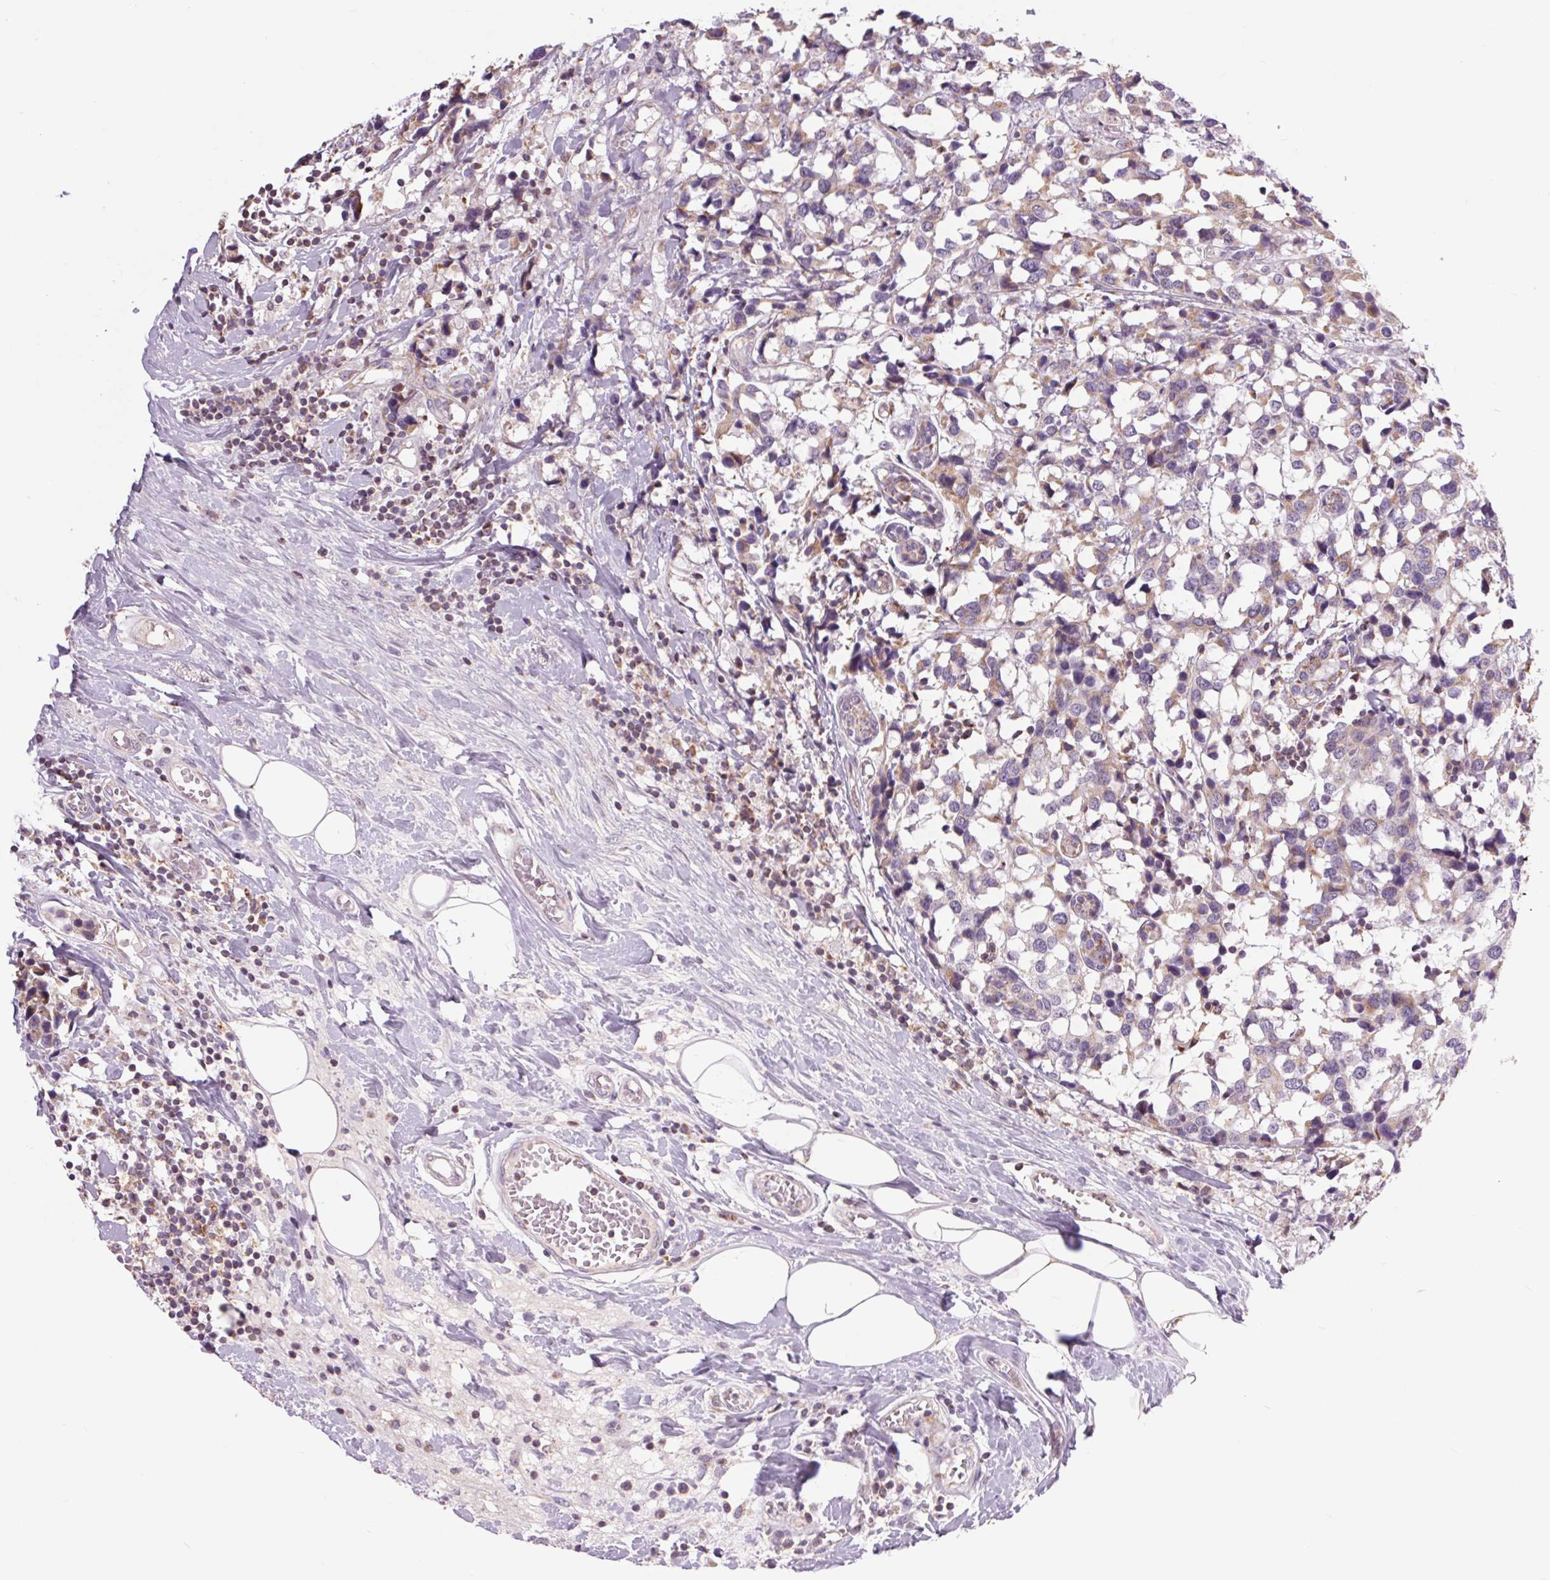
{"staining": {"intensity": "weak", "quantity": "25%-75%", "location": "cytoplasmic/membranous"}, "tissue": "breast cancer", "cell_type": "Tumor cells", "image_type": "cancer", "snomed": [{"axis": "morphology", "description": "Lobular carcinoma"}, {"axis": "topography", "description": "Breast"}], "caption": "This image reveals breast cancer stained with IHC to label a protein in brown. The cytoplasmic/membranous of tumor cells show weak positivity for the protein. Nuclei are counter-stained blue.", "gene": "COX6A1", "patient": {"sex": "female", "age": 59}}